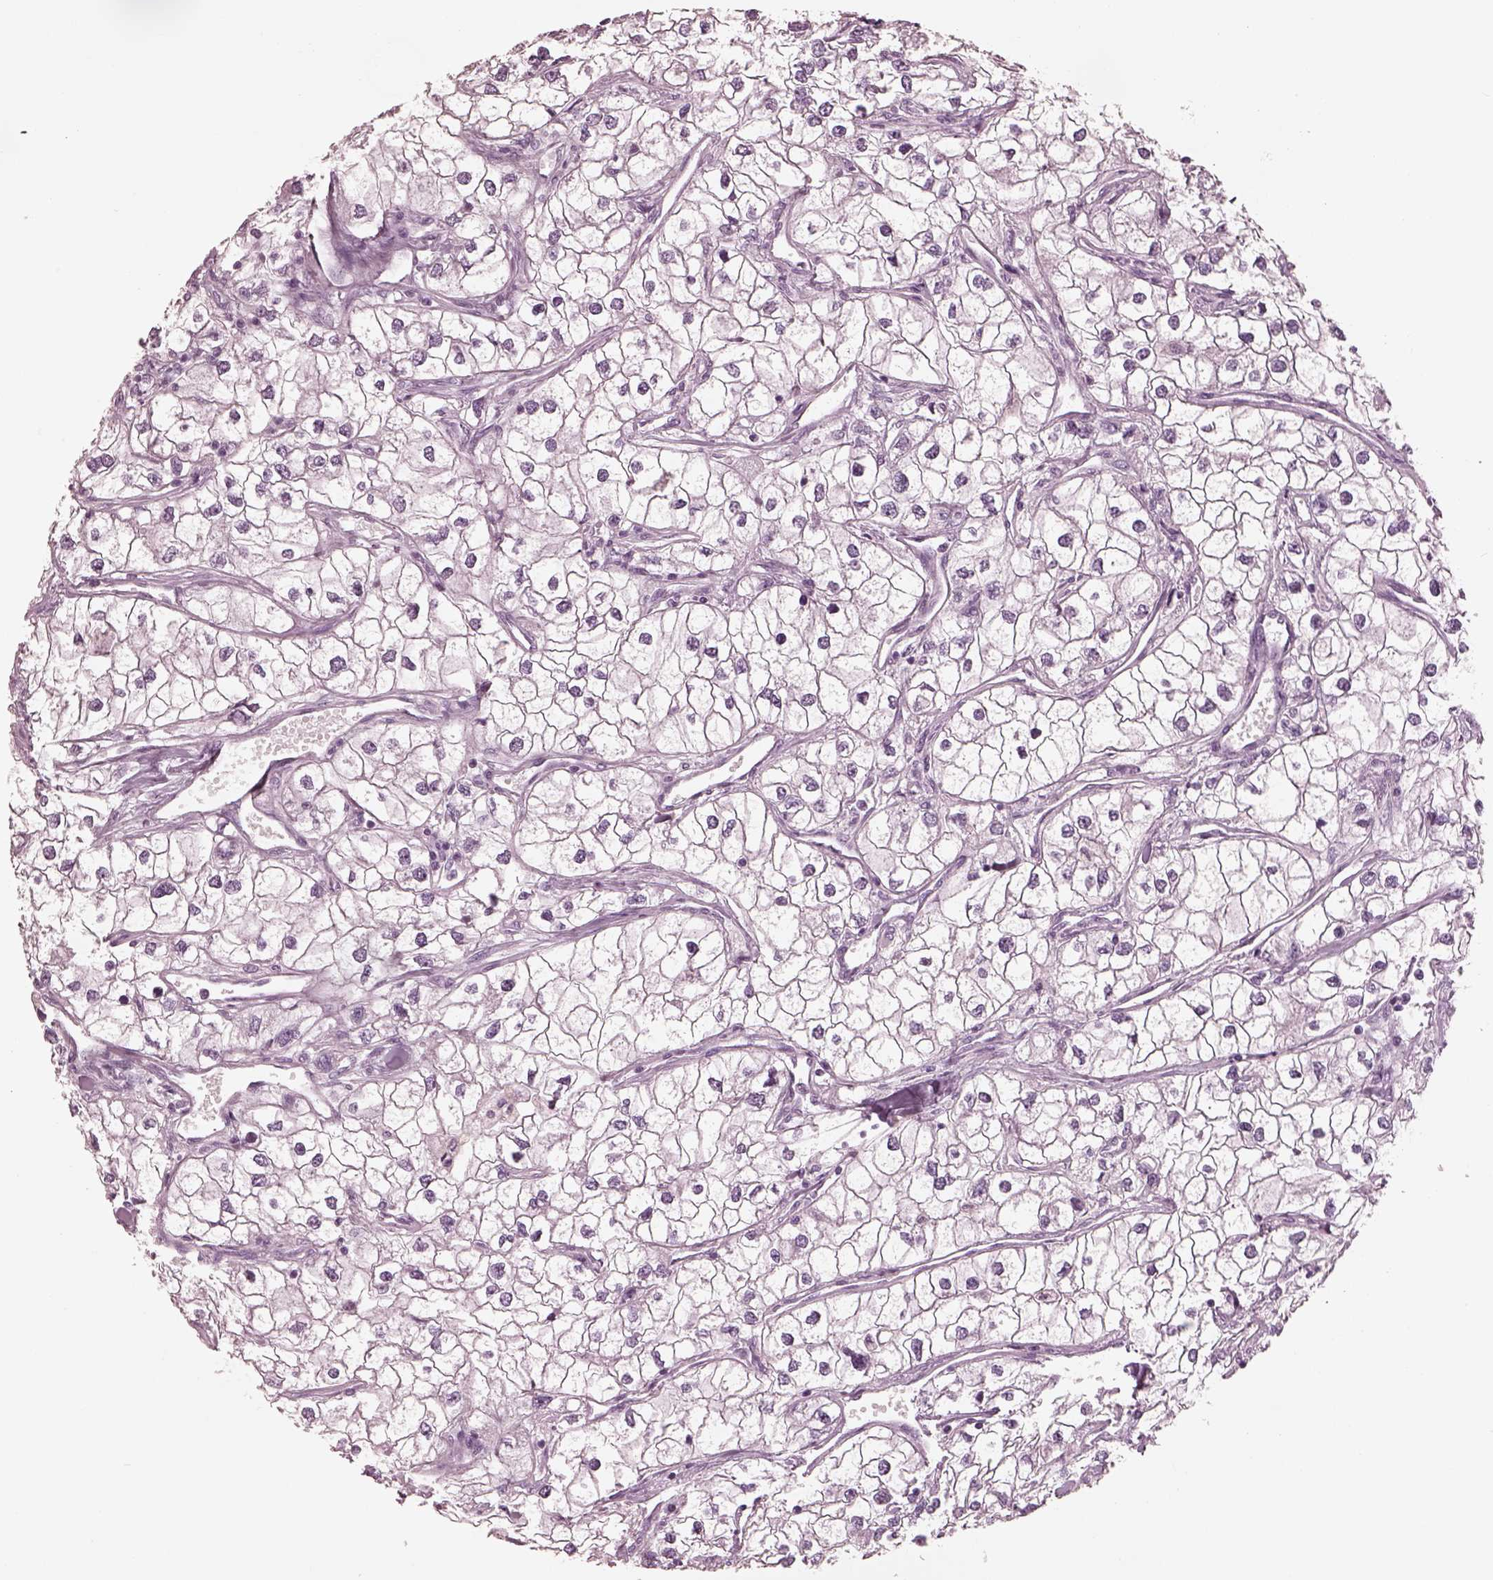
{"staining": {"intensity": "negative", "quantity": "none", "location": "none"}, "tissue": "renal cancer", "cell_type": "Tumor cells", "image_type": "cancer", "snomed": [{"axis": "morphology", "description": "Adenocarcinoma, NOS"}, {"axis": "topography", "description": "Kidney"}], "caption": "DAB immunohistochemical staining of renal adenocarcinoma exhibits no significant staining in tumor cells.", "gene": "KRTAP24-1", "patient": {"sex": "male", "age": 59}}